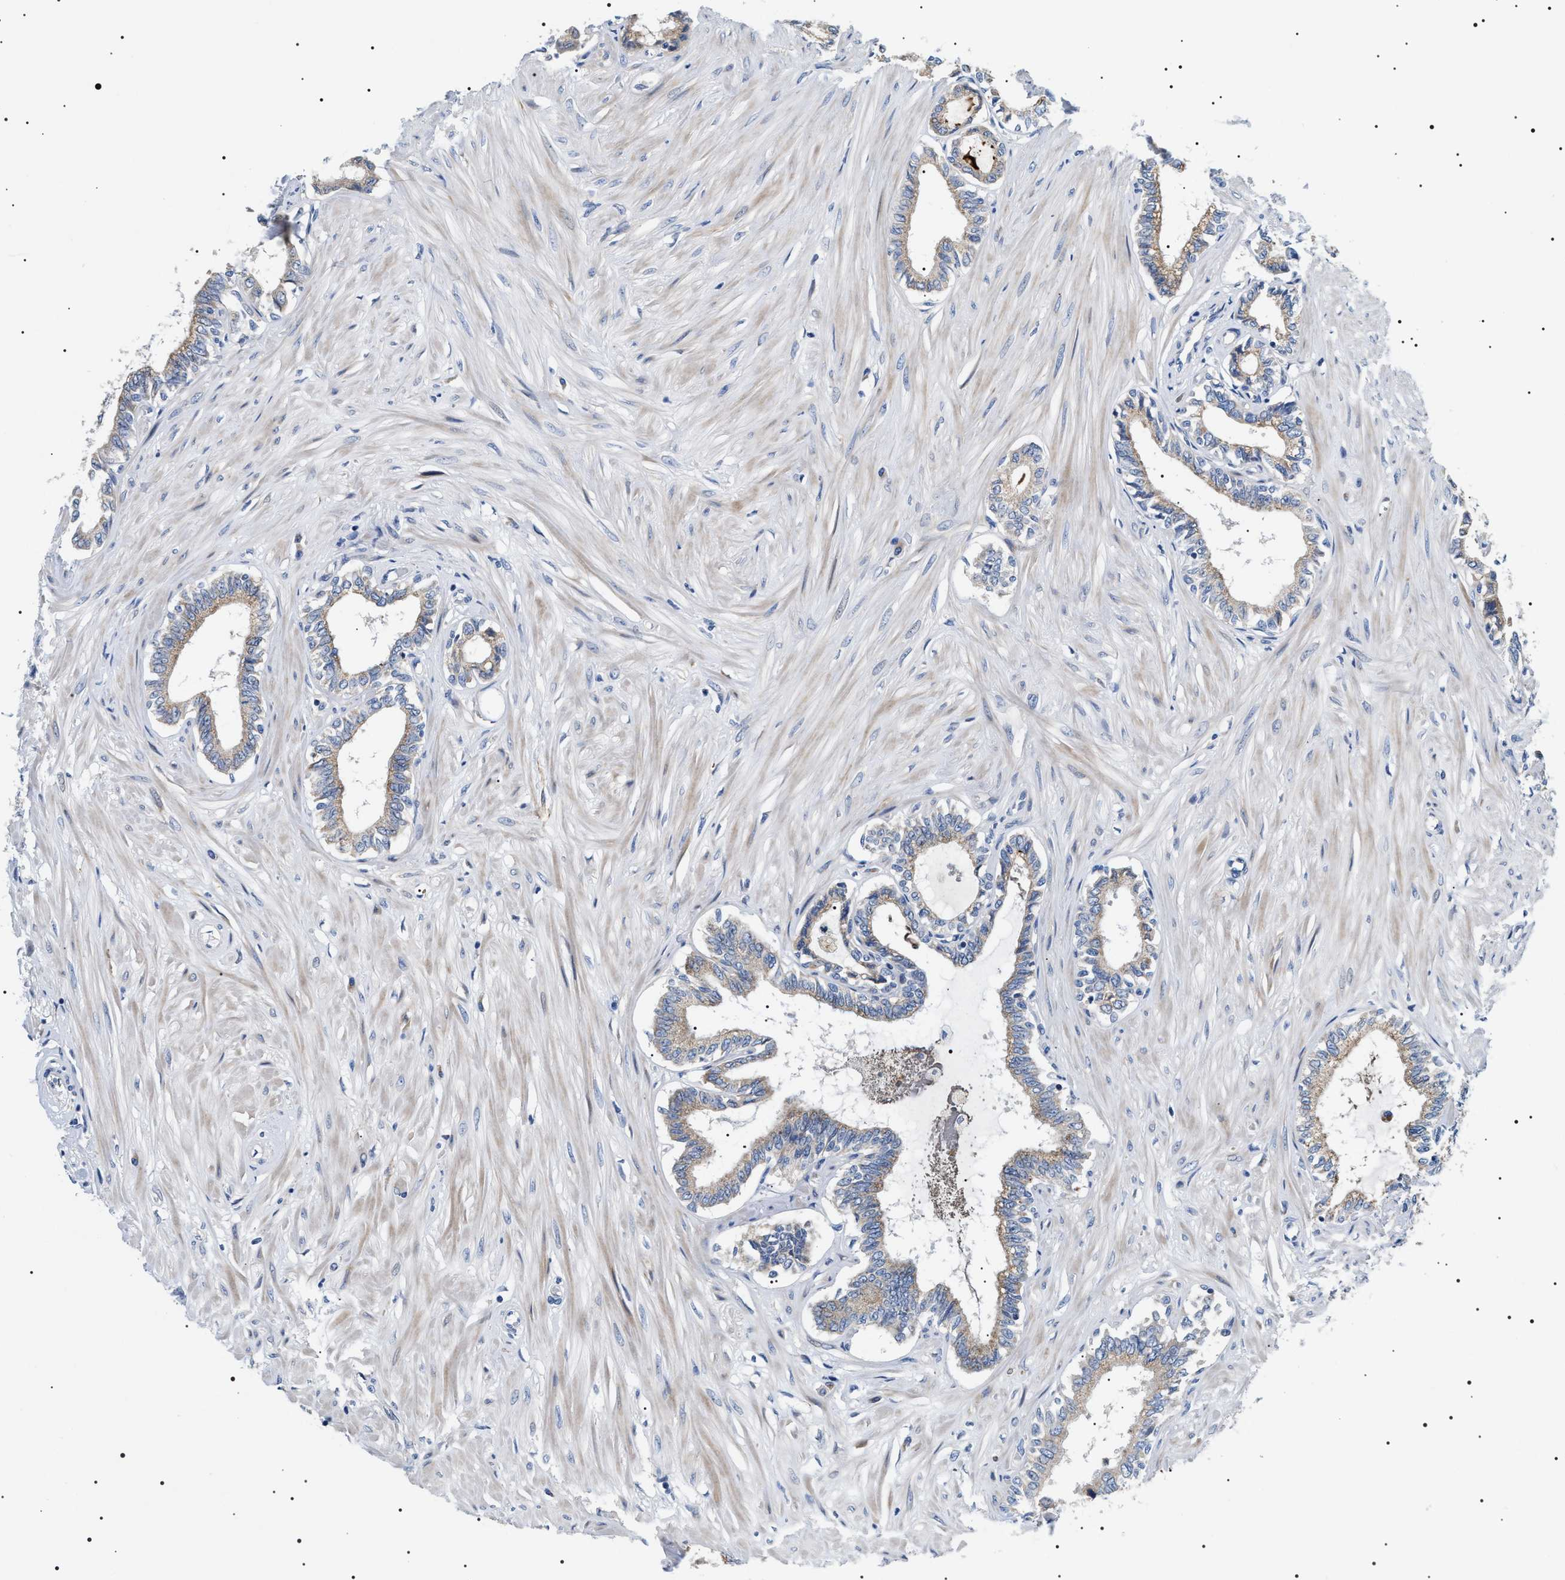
{"staining": {"intensity": "moderate", "quantity": ">75%", "location": "cytoplasmic/membranous"}, "tissue": "seminal vesicle", "cell_type": "Glandular cells", "image_type": "normal", "snomed": [{"axis": "morphology", "description": "Normal tissue, NOS"}, {"axis": "morphology", "description": "Adenocarcinoma, High grade"}, {"axis": "topography", "description": "Prostate"}, {"axis": "topography", "description": "Seminal veicle"}], "caption": "A high-resolution photomicrograph shows IHC staining of normal seminal vesicle, which demonstrates moderate cytoplasmic/membranous positivity in about >75% of glandular cells.", "gene": "TMEM222", "patient": {"sex": "male", "age": 55}}